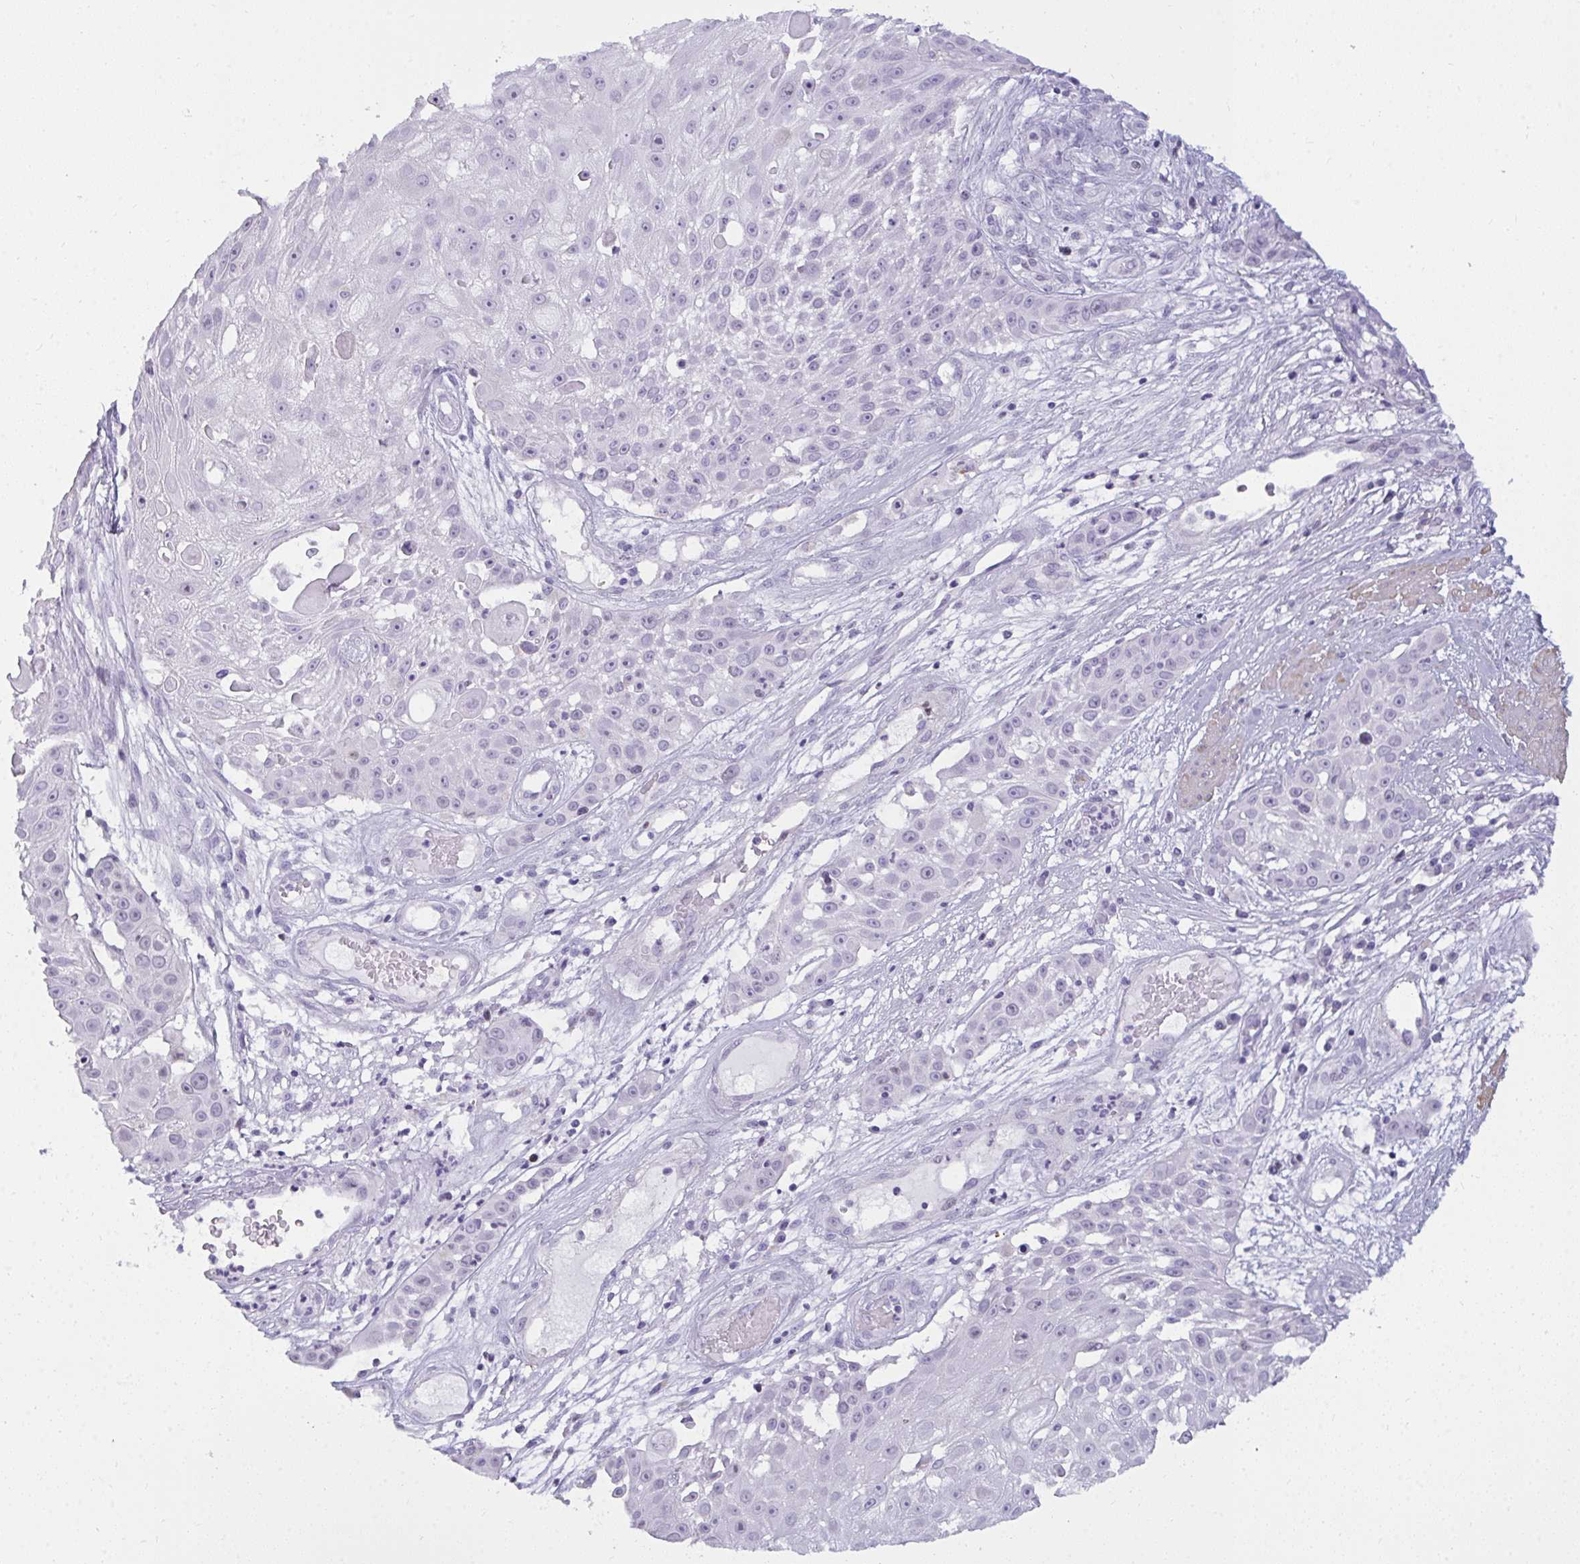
{"staining": {"intensity": "negative", "quantity": "none", "location": "none"}, "tissue": "skin cancer", "cell_type": "Tumor cells", "image_type": "cancer", "snomed": [{"axis": "morphology", "description": "Squamous cell carcinoma, NOS"}, {"axis": "topography", "description": "Skin"}], "caption": "Protein analysis of squamous cell carcinoma (skin) shows no significant positivity in tumor cells.", "gene": "SUZ12", "patient": {"sex": "female", "age": 86}}